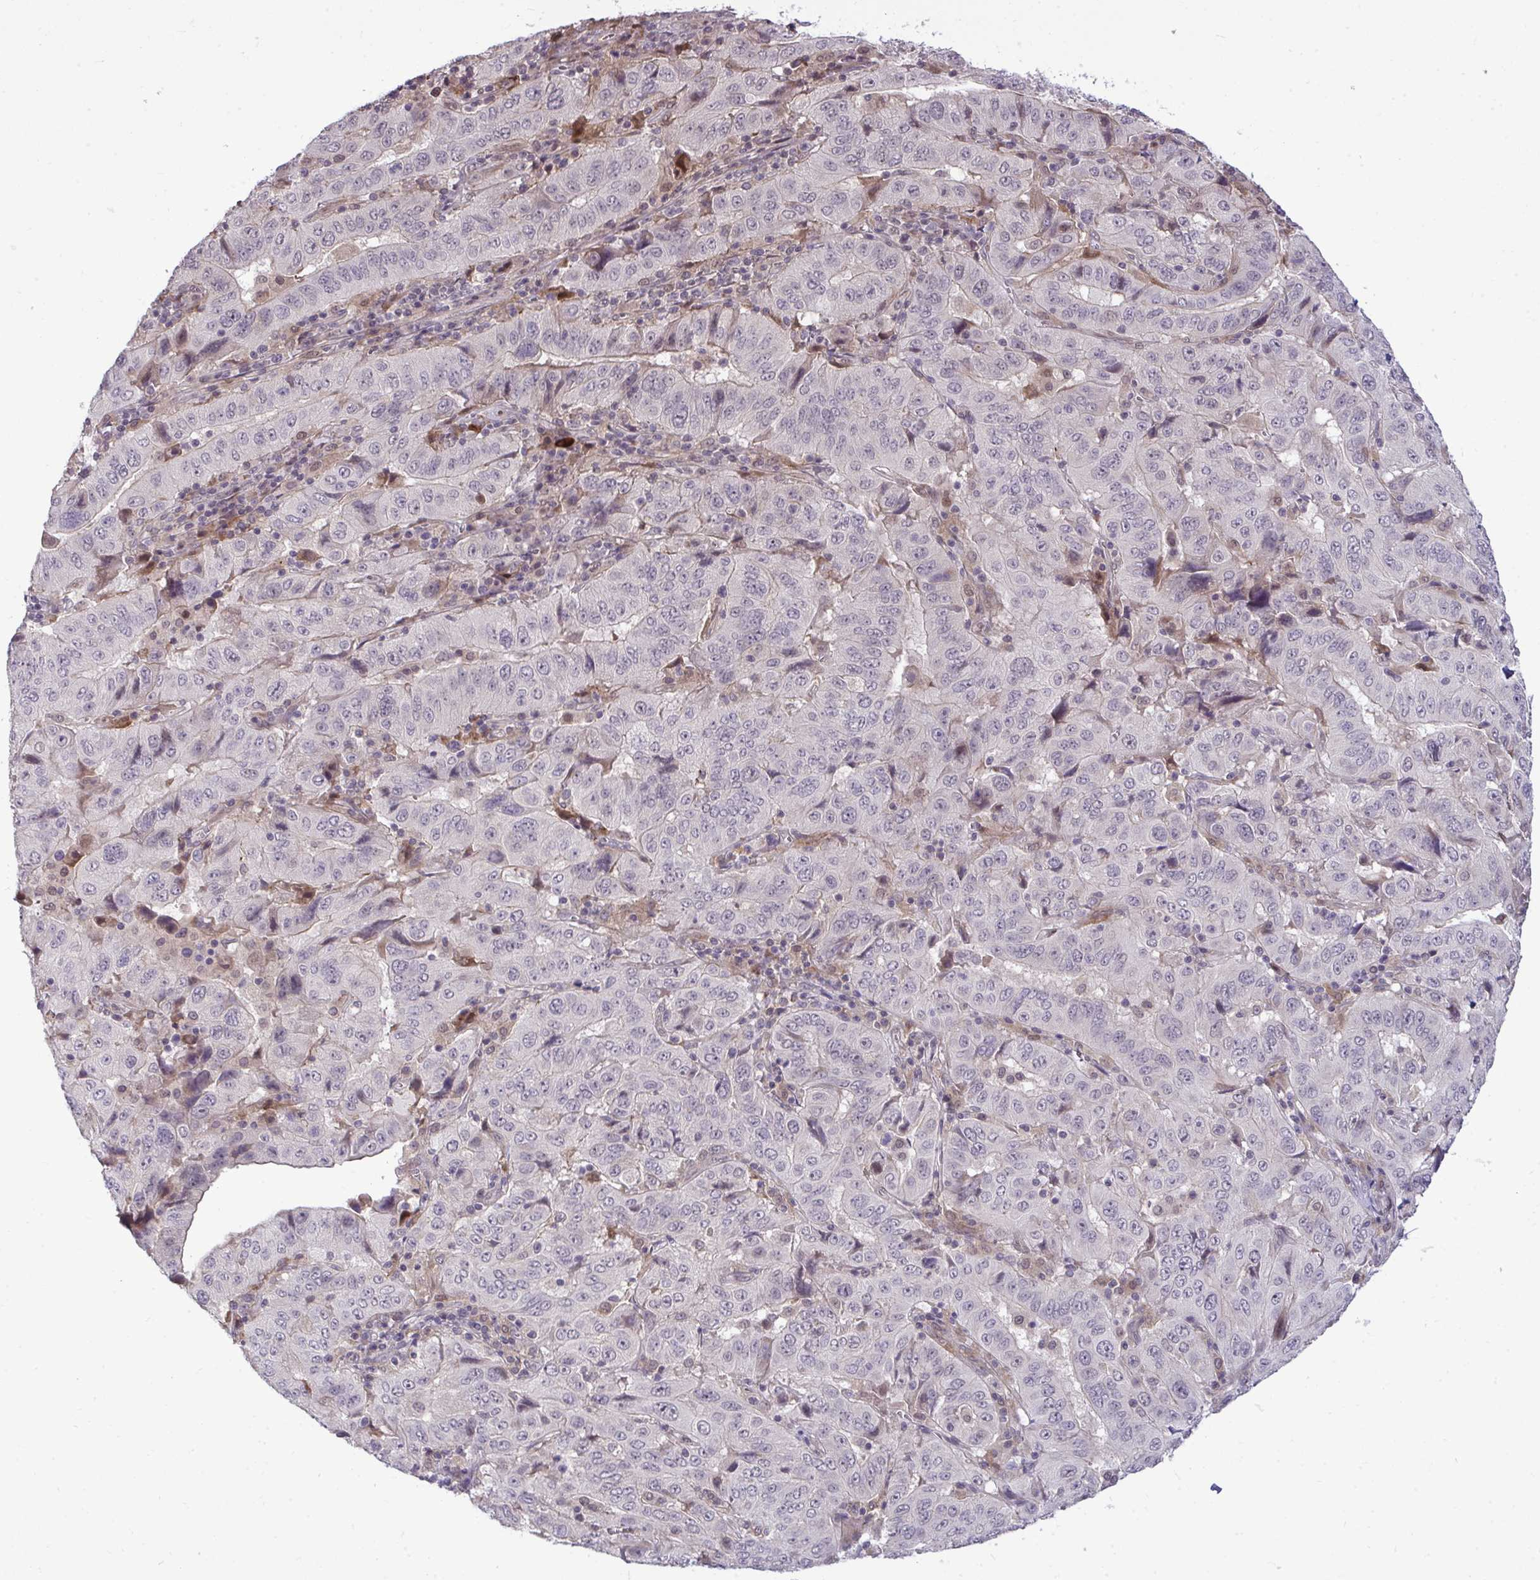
{"staining": {"intensity": "moderate", "quantity": "<25%", "location": "cytoplasmic/membranous"}, "tissue": "pancreatic cancer", "cell_type": "Tumor cells", "image_type": "cancer", "snomed": [{"axis": "morphology", "description": "Adenocarcinoma, NOS"}, {"axis": "topography", "description": "Pancreas"}], "caption": "IHC of pancreatic cancer (adenocarcinoma) reveals low levels of moderate cytoplasmic/membranous staining in about <25% of tumor cells.", "gene": "ZSCAN9", "patient": {"sex": "male", "age": 63}}